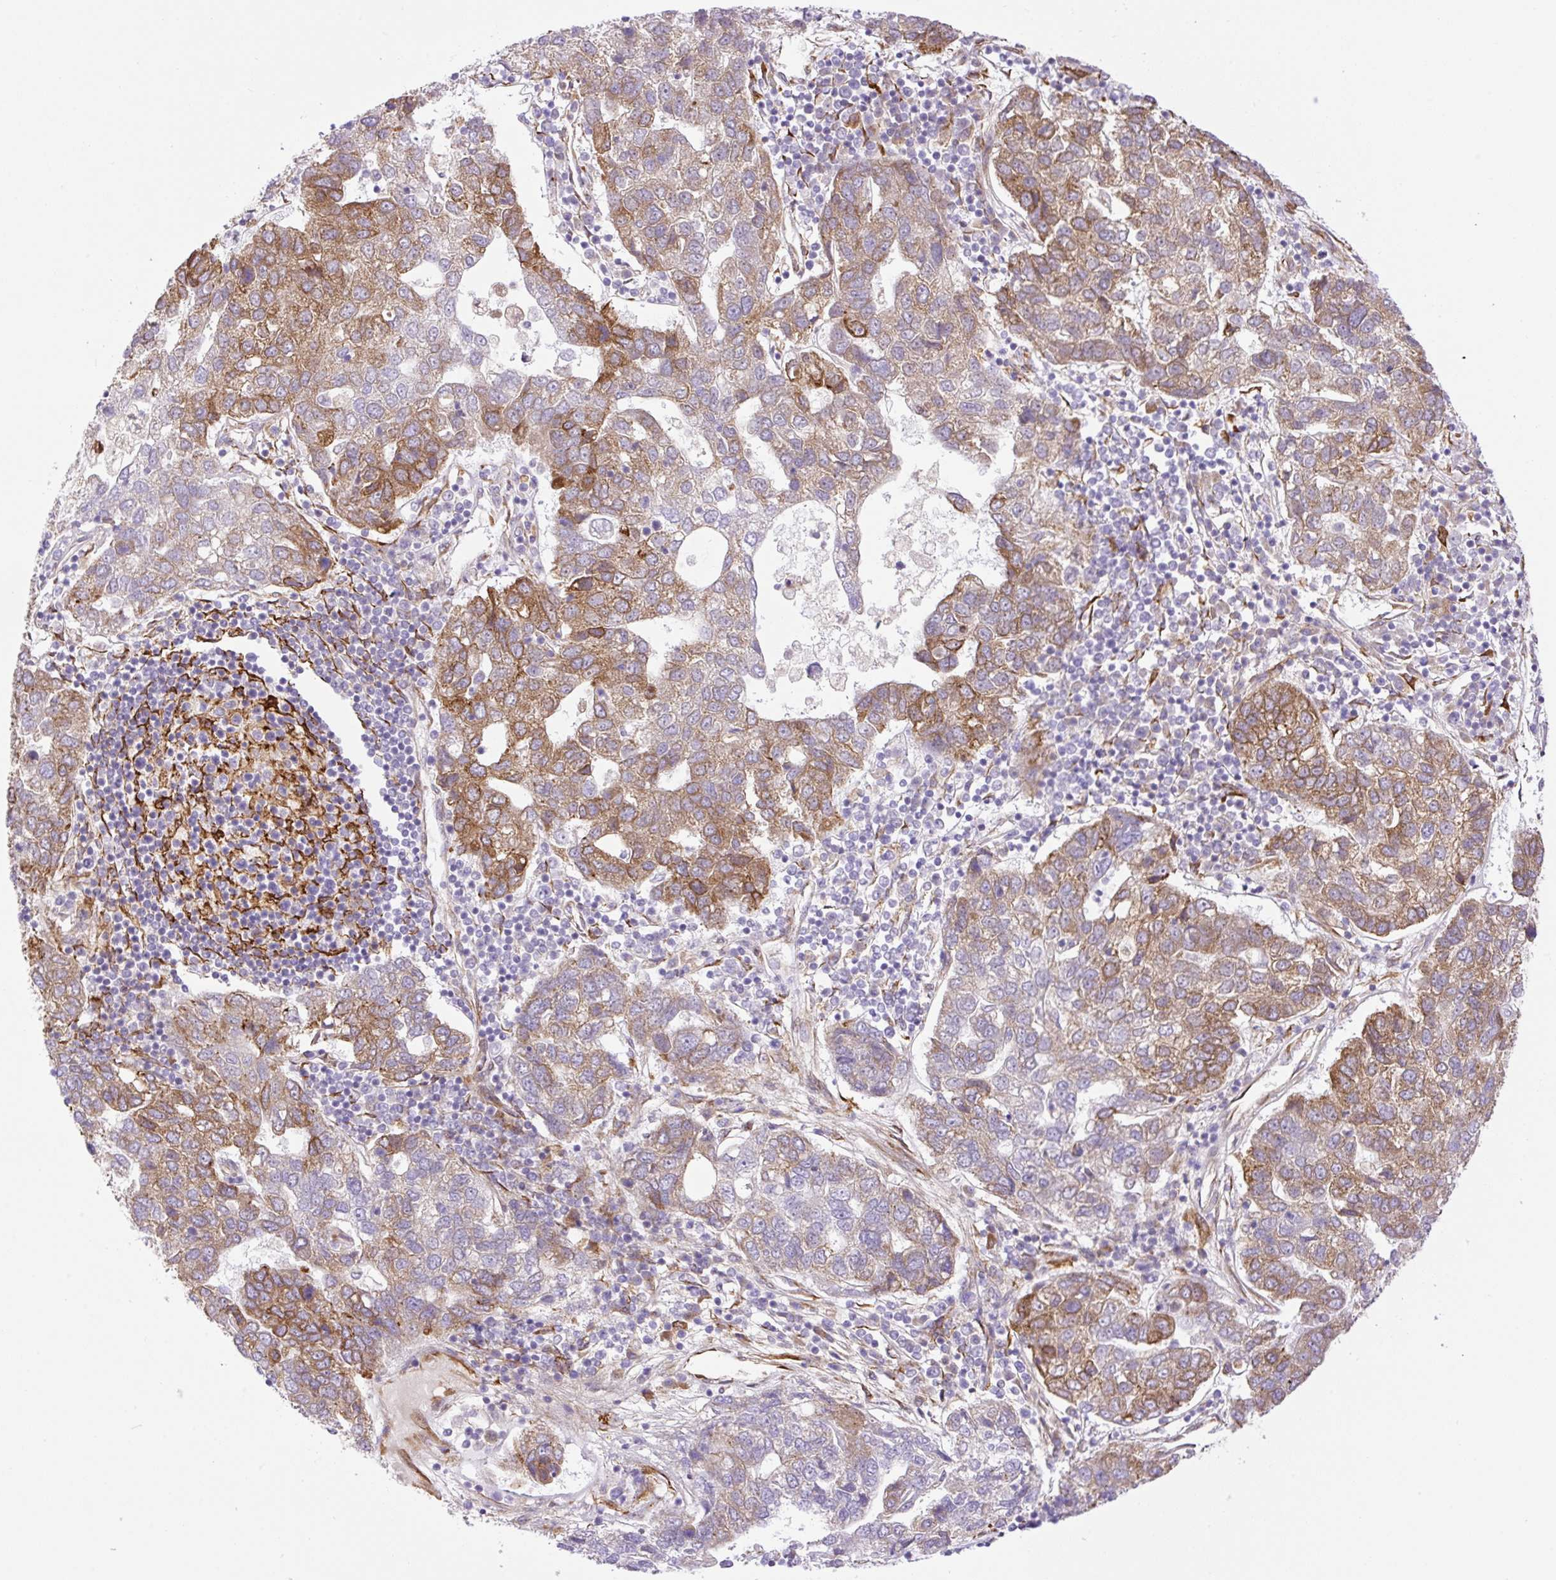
{"staining": {"intensity": "moderate", "quantity": "25%-75%", "location": "cytoplasmic/membranous"}, "tissue": "pancreatic cancer", "cell_type": "Tumor cells", "image_type": "cancer", "snomed": [{"axis": "morphology", "description": "Adenocarcinoma, NOS"}, {"axis": "topography", "description": "Pancreas"}], "caption": "Immunohistochemical staining of human pancreatic cancer (adenocarcinoma) displays moderate cytoplasmic/membranous protein expression in about 25%-75% of tumor cells.", "gene": "RAB30", "patient": {"sex": "female", "age": 61}}